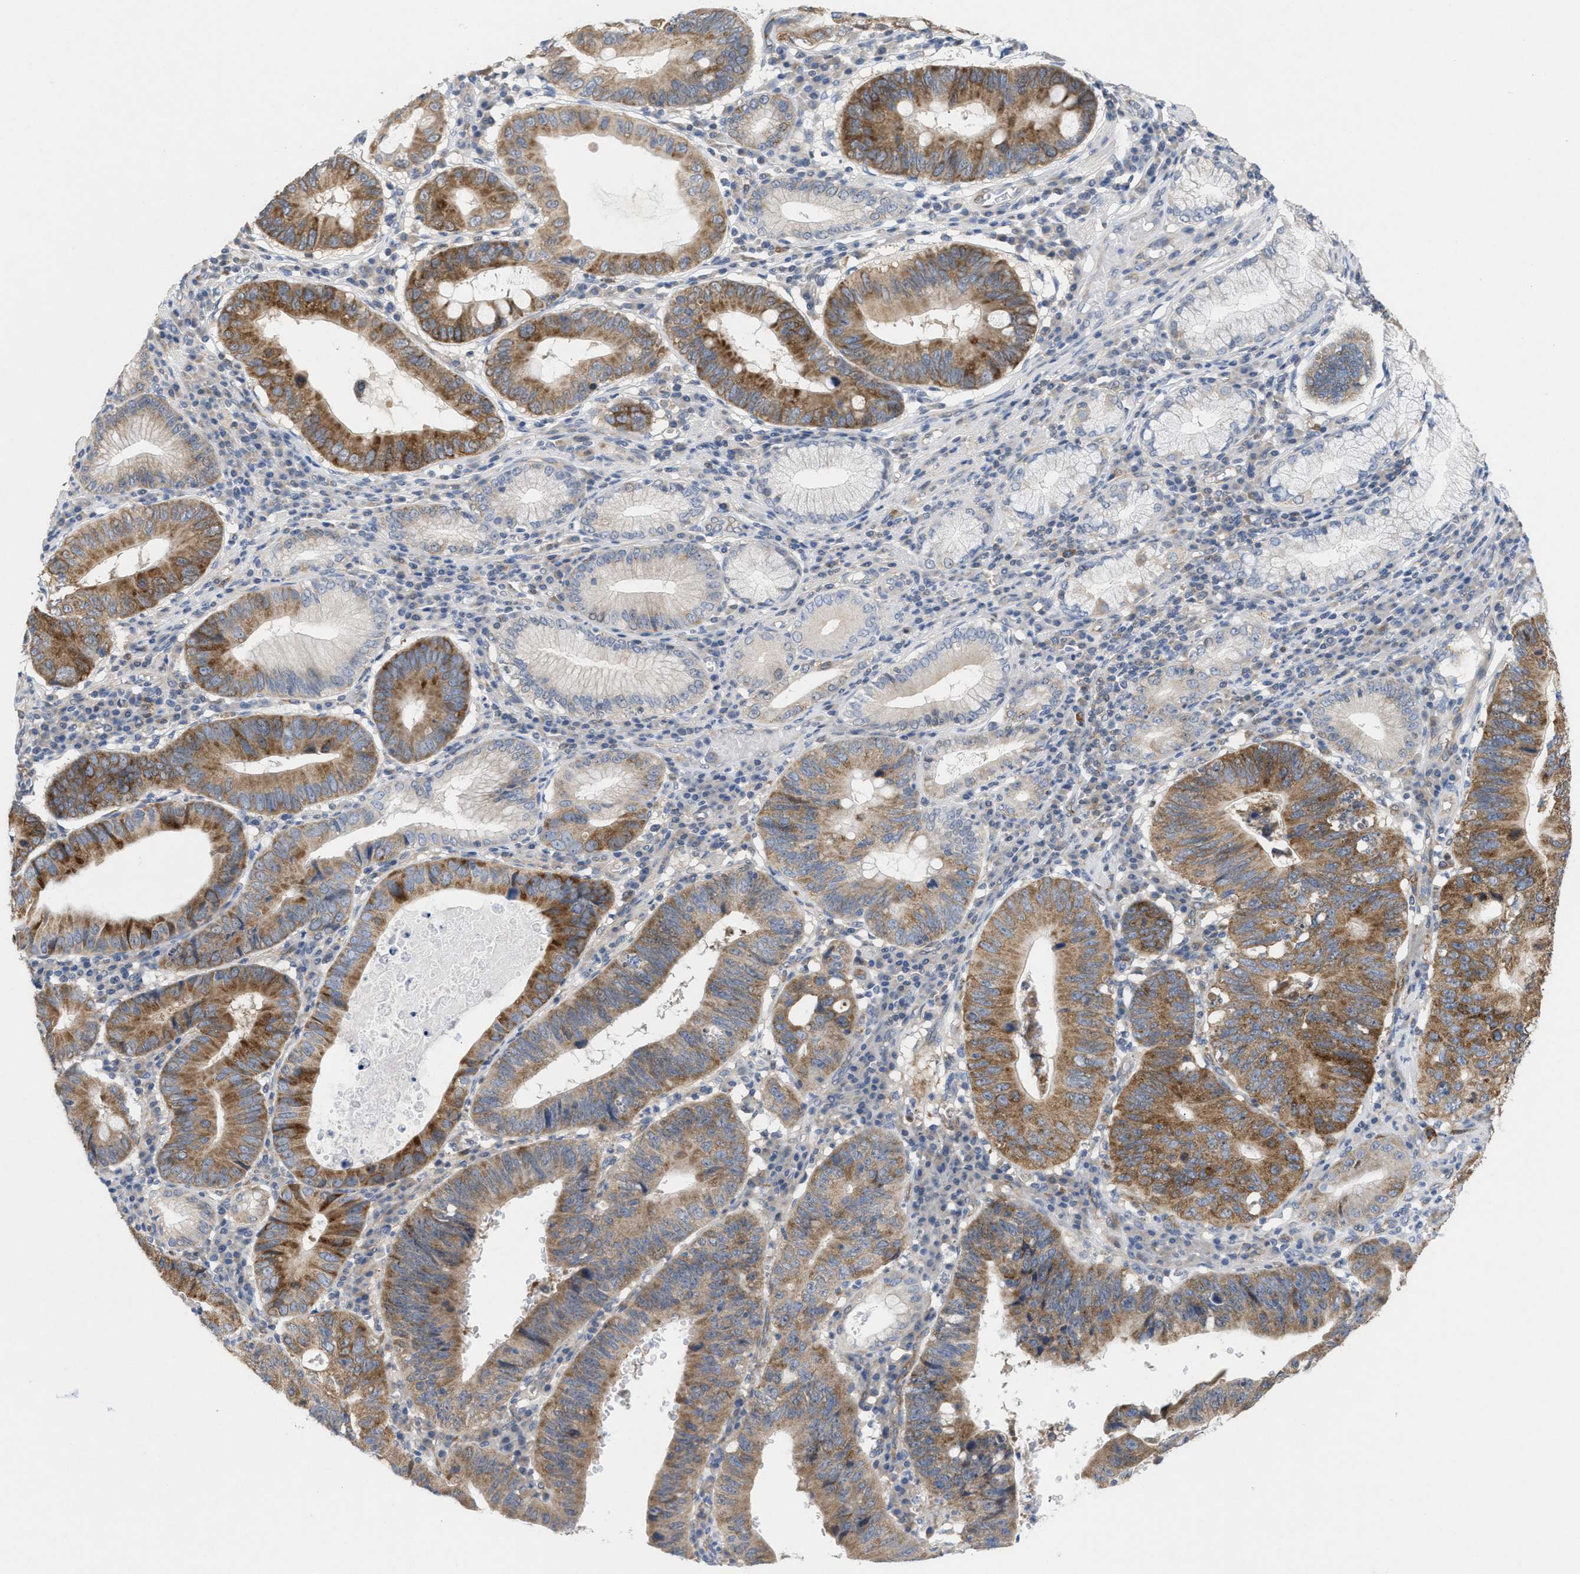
{"staining": {"intensity": "moderate", "quantity": ">75%", "location": "cytoplasmic/membranous"}, "tissue": "stomach cancer", "cell_type": "Tumor cells", "image_type": "cancer", "snomed": [{"axis": "morphology", "description": "Adenocarcinoma, NOS"}, {"axis": "topography", "description": "Stomach"}], "caption": "Protein expression by IHC displays moderate cytoplasmic/membranous positivity in about >75% of tumor cells in stomach cancer (adenocarcinoma). (DAB (3,3'-diaminobenzidine) IHC with brightfield microscopy, high magnification).", "gene": "UBAP2", "patient": {"sex": "male", "age": 59}}